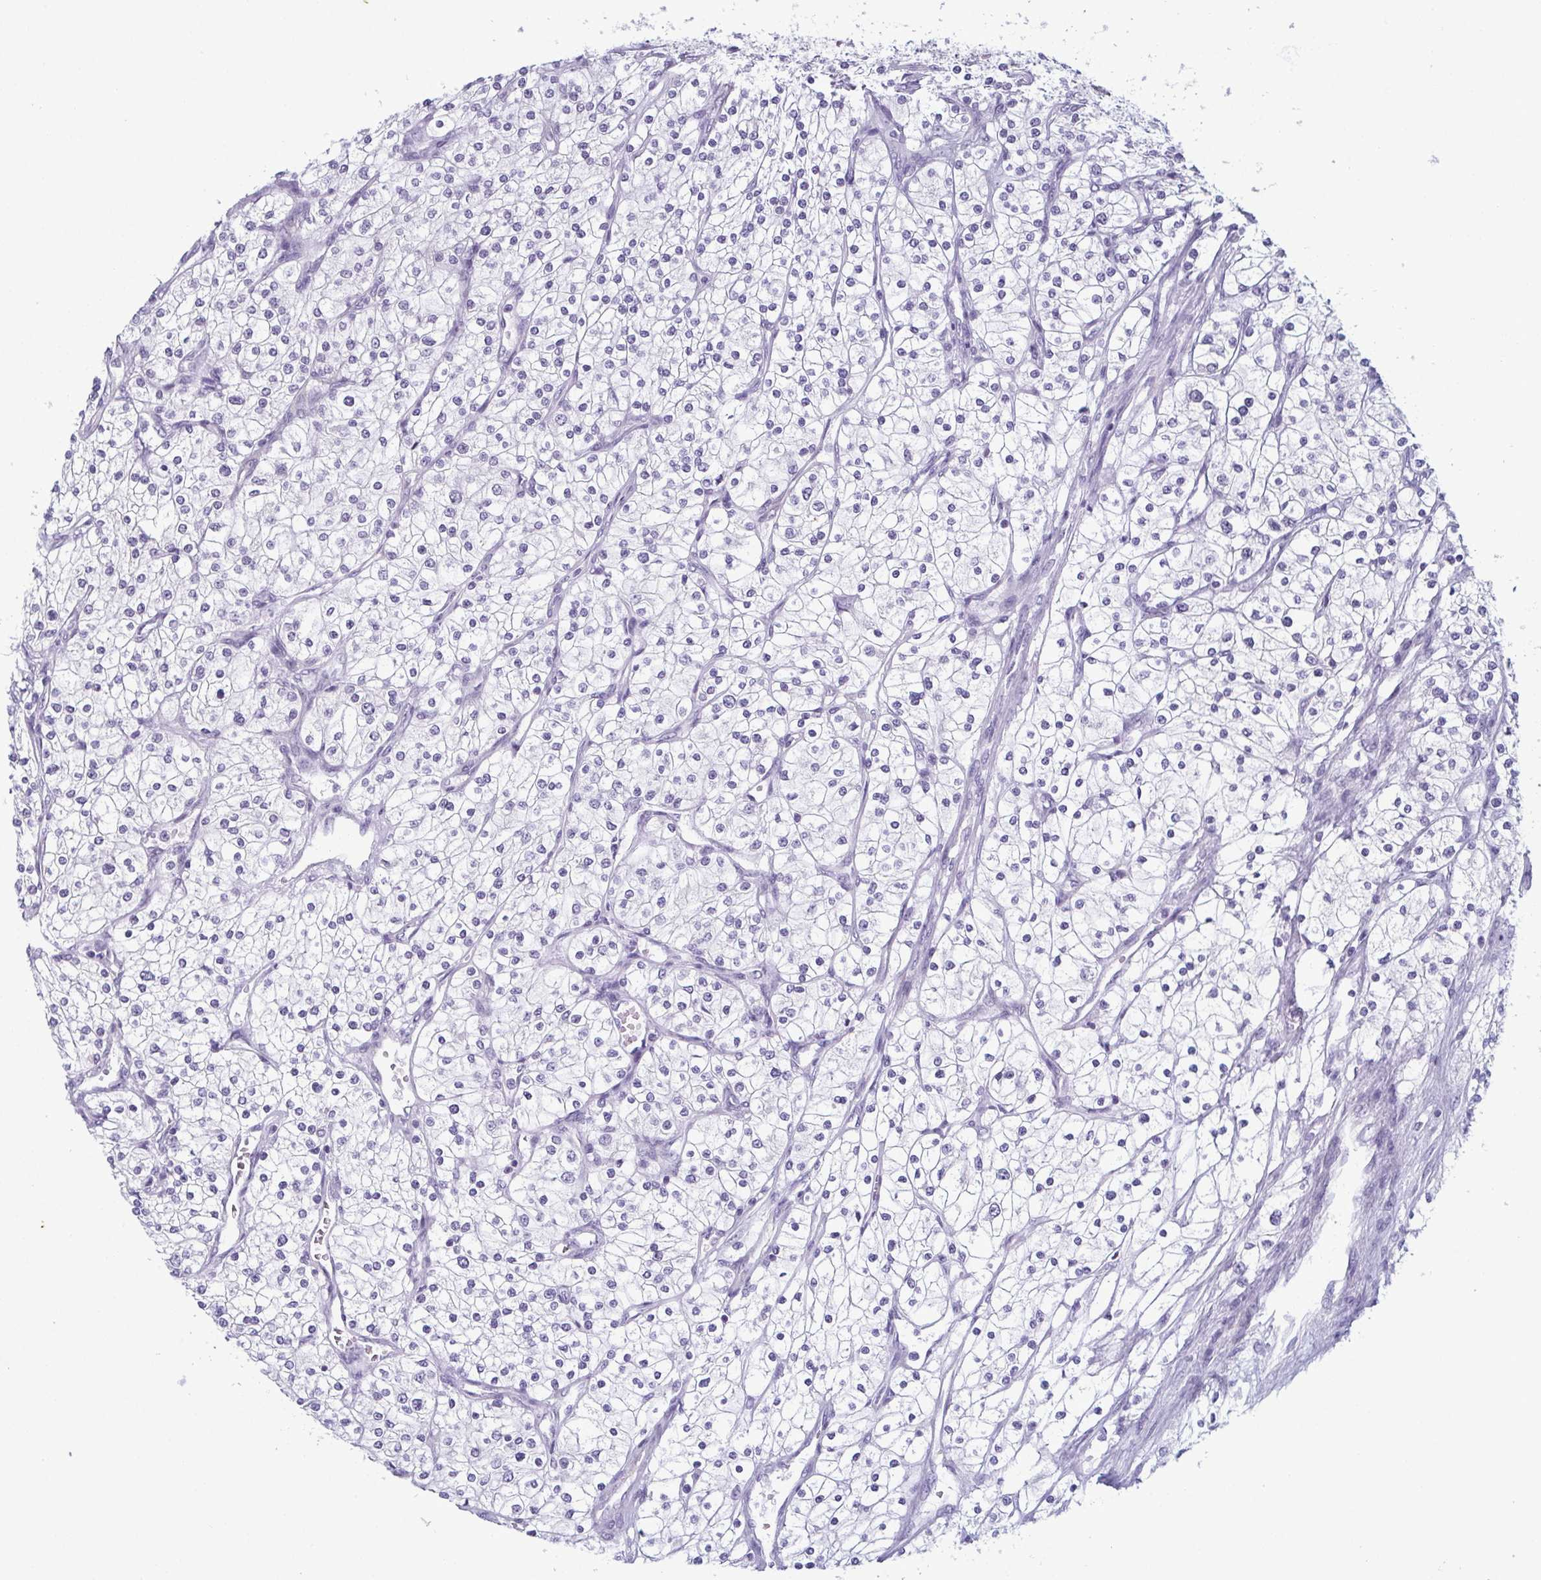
{"staining": {"intensity": "negative", "quantity": "none", "location": "none"}, "tissue": "renal cancer", "cell_type": "Tumor cells", "image_type": "cancer", "snomed": [{"axis": "morphology", "description": "Adenocarcinoma, NOS"}, {"axis": "topography", "description": "Kidney"}], "caption": "Adenocarcinoma (renal) was stained to show a protein in brown. There is no significant positivity in tumor cells. (DAB IHC, high magnification).", "gene": "RBM7", "patient": {"sex": "male", "age": 80}}